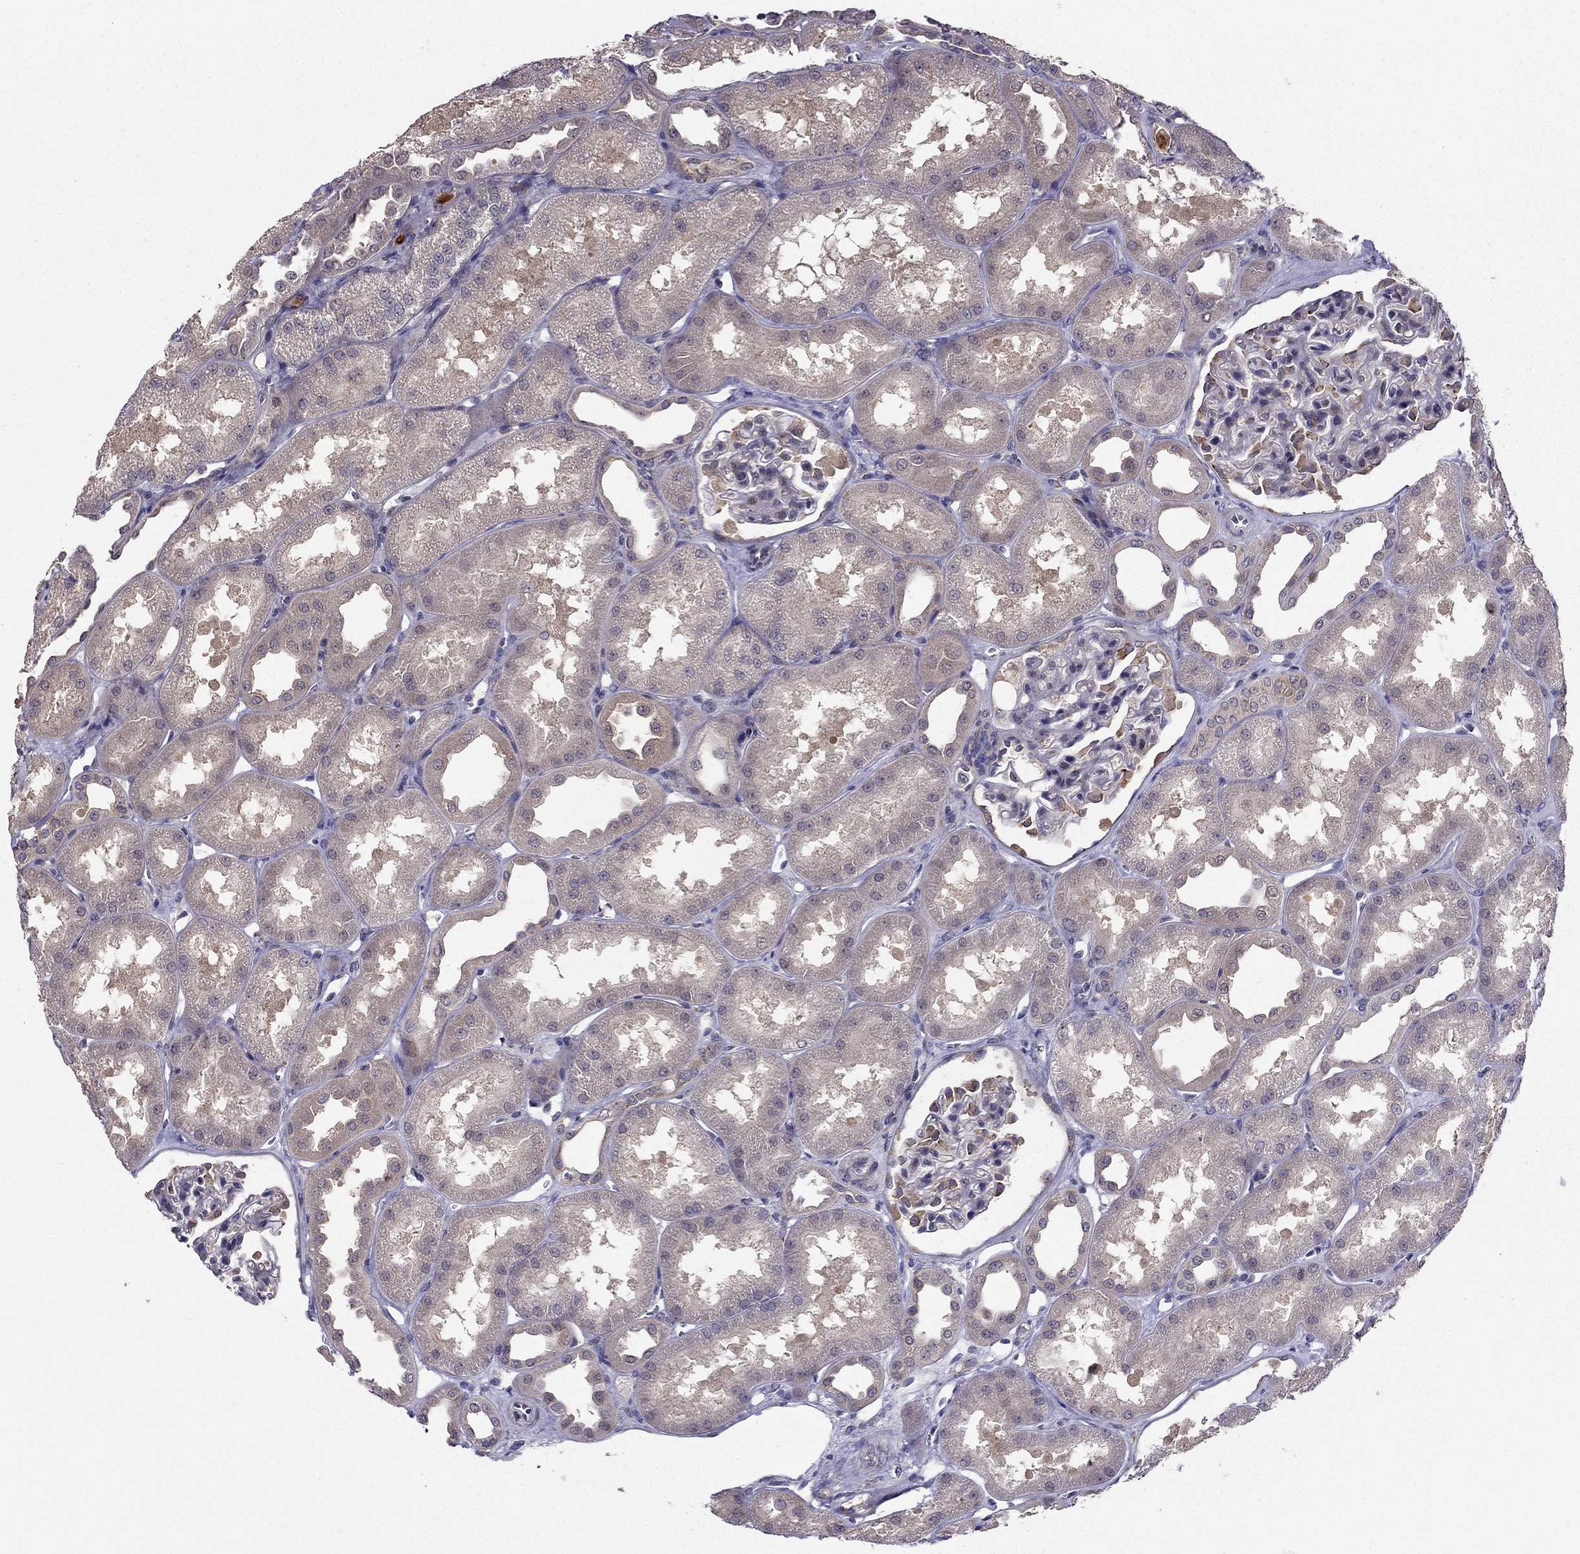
{"staining": {"intensity": "moderate", "quantity": "<25%", "location": "cytoplasmic/membranous"}, "tissue": "kidney", "cell_type": "Cells in glomeruli", "image_type": "normal", "snomed": [{"axis": "morphology", "description": "Normal tissue, NOS"}, {"axis": "topography", "description": "Kidney"}], "caption": "High-magnification brightfield microscopy of unremarkable kidney stained with DAB (brown) and counterstained with hematoxylin (blue). cells in glomeruli exhibit moderate cytoplasmic/membranous staining is identified in approximately<25% of cells.", "gene": "ARHGEF28", "patient": {"sex": "male", "age": 61}}